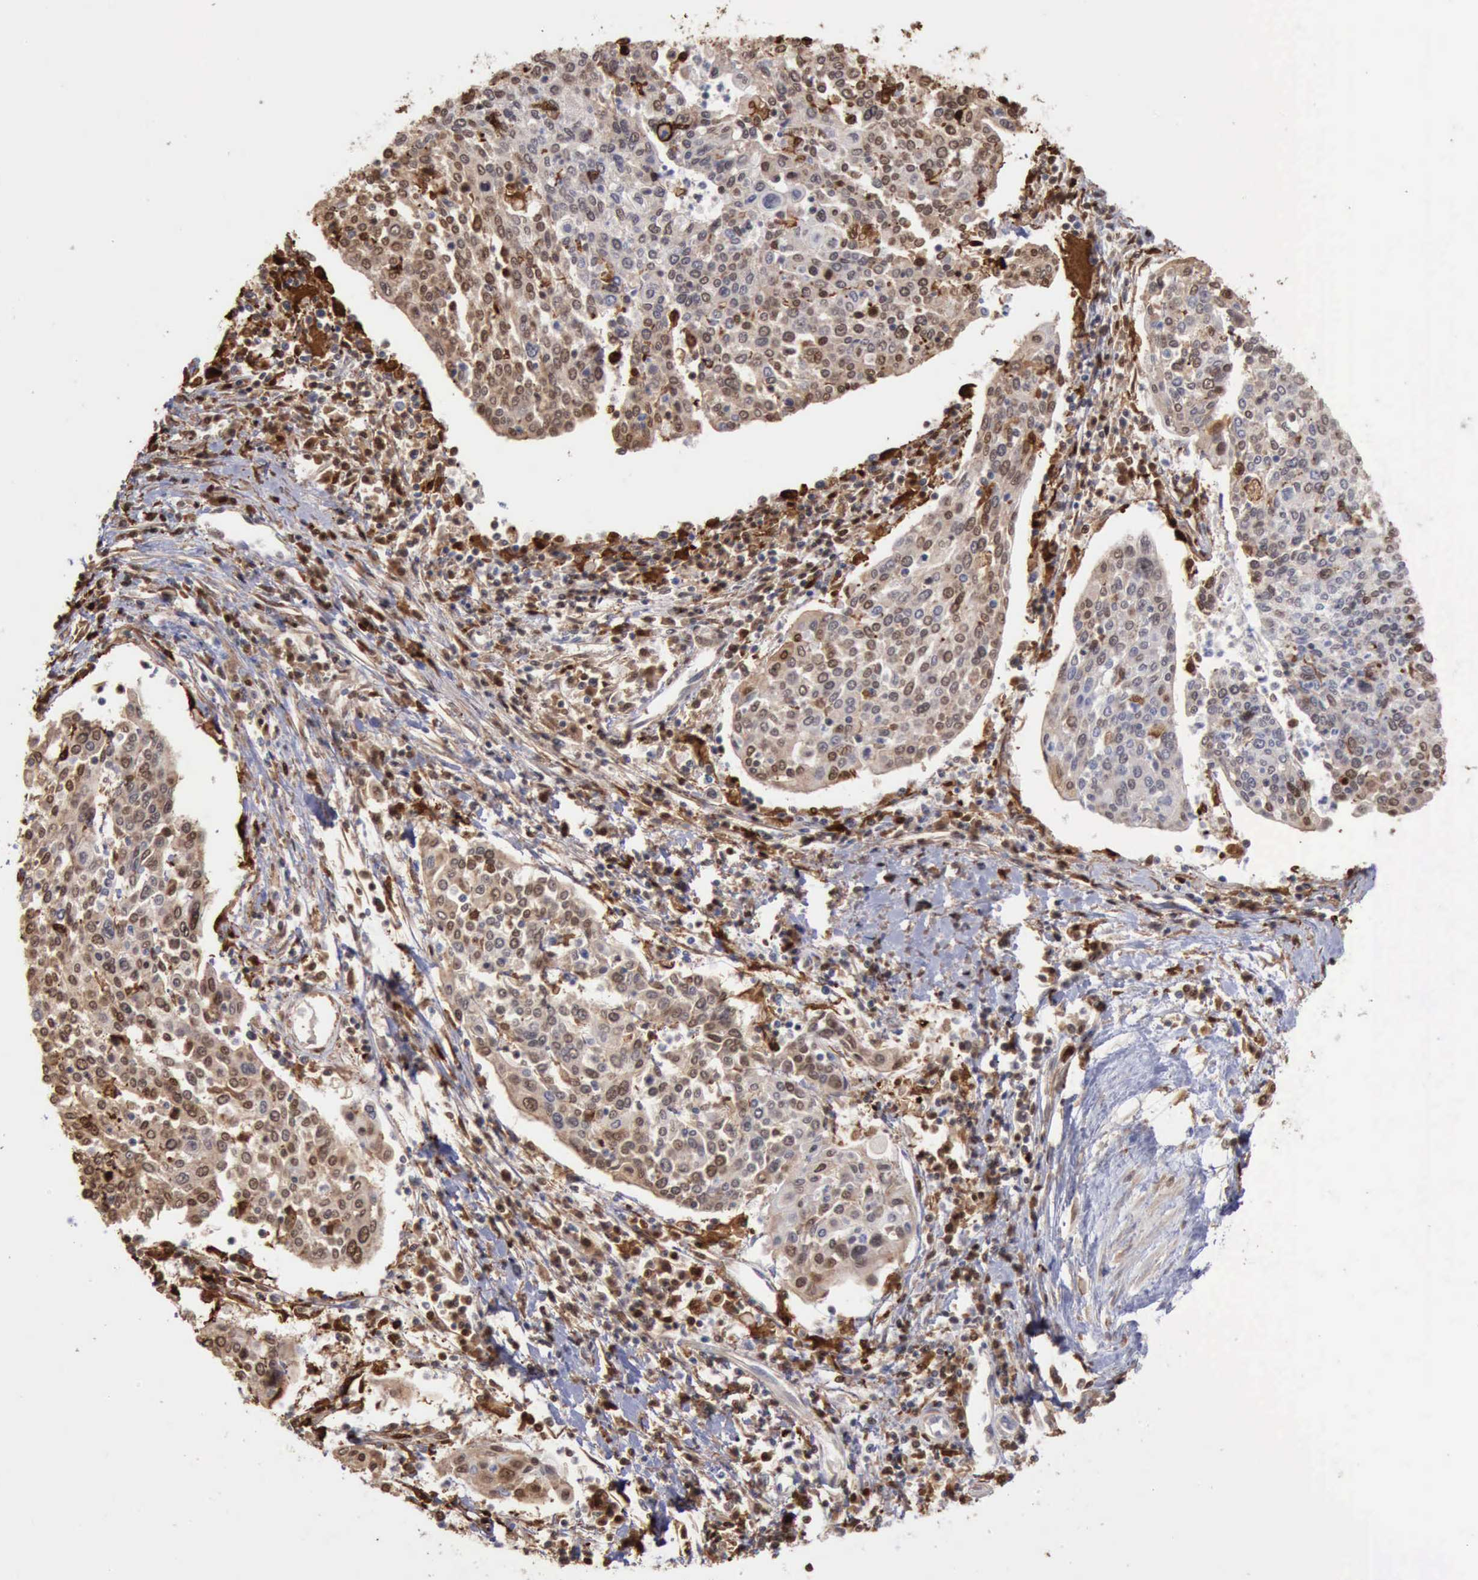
{"staining": {"intensity": "weak", "quantity": ">75%", "location": "nuclear"}, "tissue": "cervical cancer", "cell_type": "Tumor cells", "image_type": "cancer", "snomed": [{"axis": "morphology", "description": "Squamous cell carcinoma, NOS"}, {"axis": "topography", "description": "Cervix"}], "caption": "Tumor cells reveal low levels of weak nuclear expression in about >75% of cells in cervical cancer (squamous cell carcinoma).", "gene": "STAT1", "patient": {"sex": "female", "age": 40}}